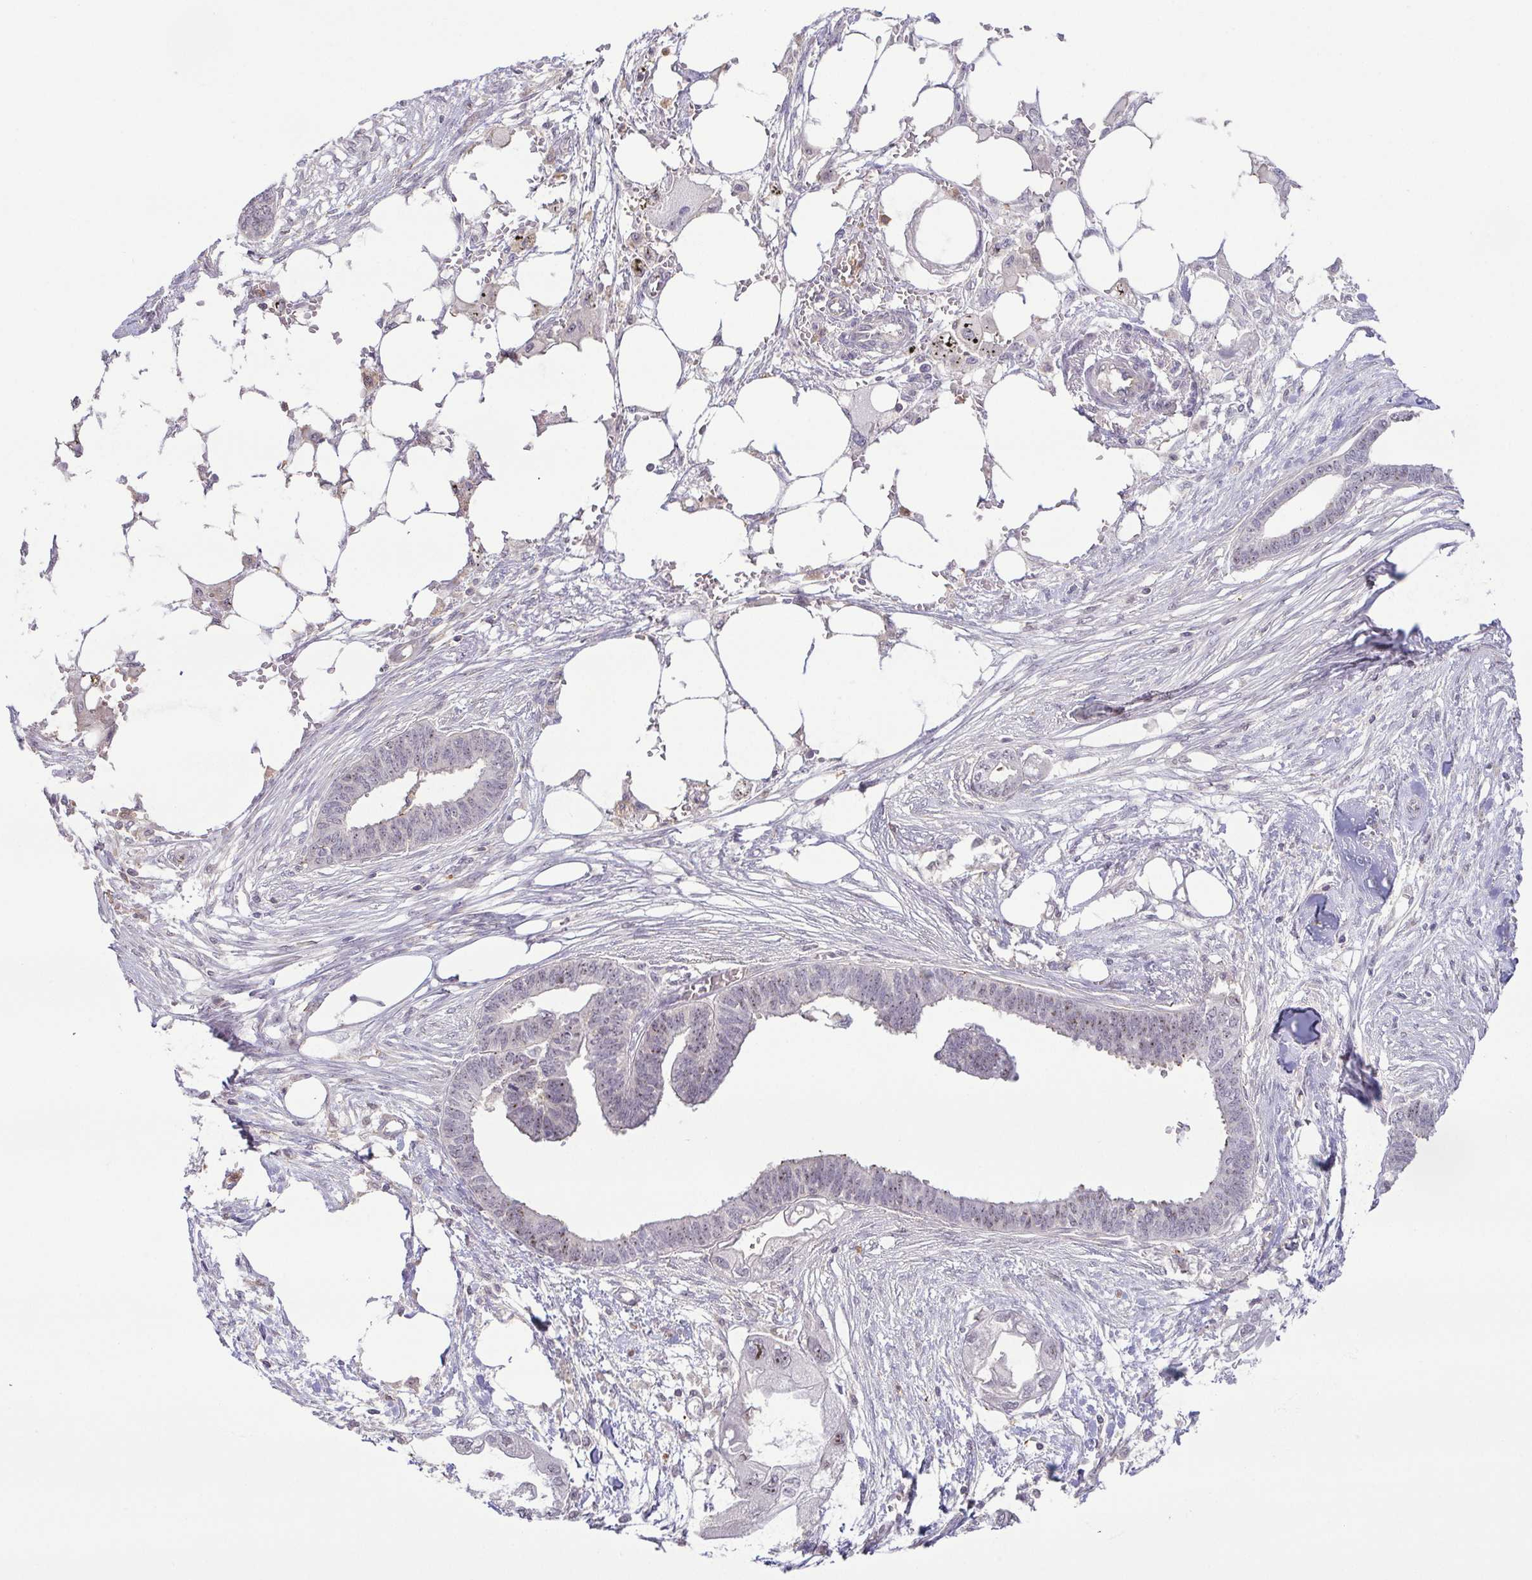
{"staining": {"intensity": "negative", "quantity": "none", "location": "none"}, "tissue": "endometrial cancer", "cell_type": "Tumor cells", "image_type": "cancer", "snomed": [{"axis": "morphology", "description": "Adenocarcinoma, NOS"}, {"axis": "morphology", "description": "Adenocarcinoma, metastatic, NOS"}, {"axis": "topography", "description": "Adipose tissue"}, {"axis": "topography", "description": "Endometrium"}], "caption": "Immunohistochemistry micrograph of human endometrial cancer (metastatic adenocarcinoma) stained for a protein (brown), which displays no expression in tumor cells.", "gene": "RSL24D1", "patient": {"sex": "female", "age": 67}}